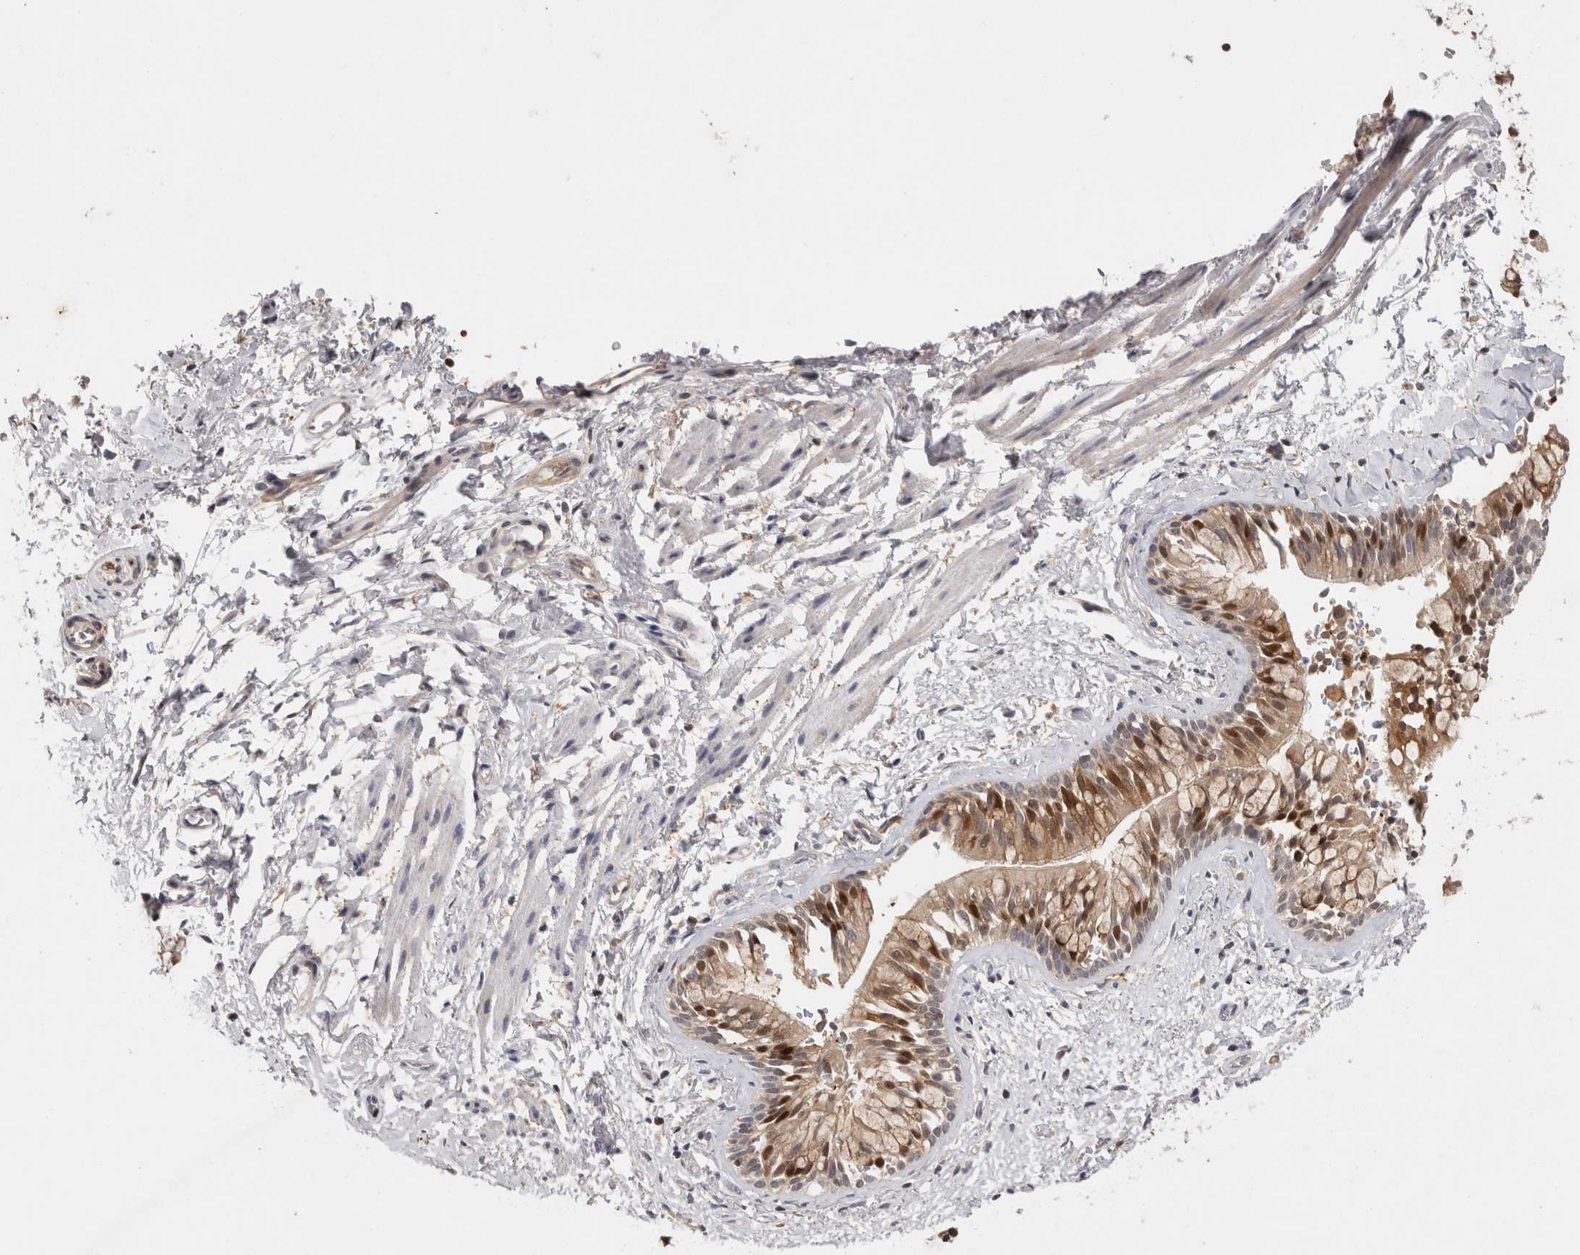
{"staining": {"intensity": "moderate", "quantity": "25%-75%", "location": "cytoplasmic/membranous,nuclear"}, "tissue": "bronchus", "cell_type": "Respiratory epithelial cells", "image_type": "normal", "snomed": [{"axis": "morphology", "description": "Normal tissue, NOS"}, {"axis": "morphology", "description": "Inflammation, NOS"}, {"axis": "topography", "description": "Cartilage tissue"}, {"axis": "topography", "description": "Bronchus"}, {"axis": "topography", "description": "Lung"}], "caption": "Immunohistochemistry (IHC) (DAB (3,3'-diaminobenzidine)) staining of unremarkable bronchus reveals moderate cytoplasmic/membranous,nuclear protein positivity in approximately 25%-75% of respiratory epithelial cells.", "gene": "ACAT2", "patient": {"sex": "female", "age": 64}}